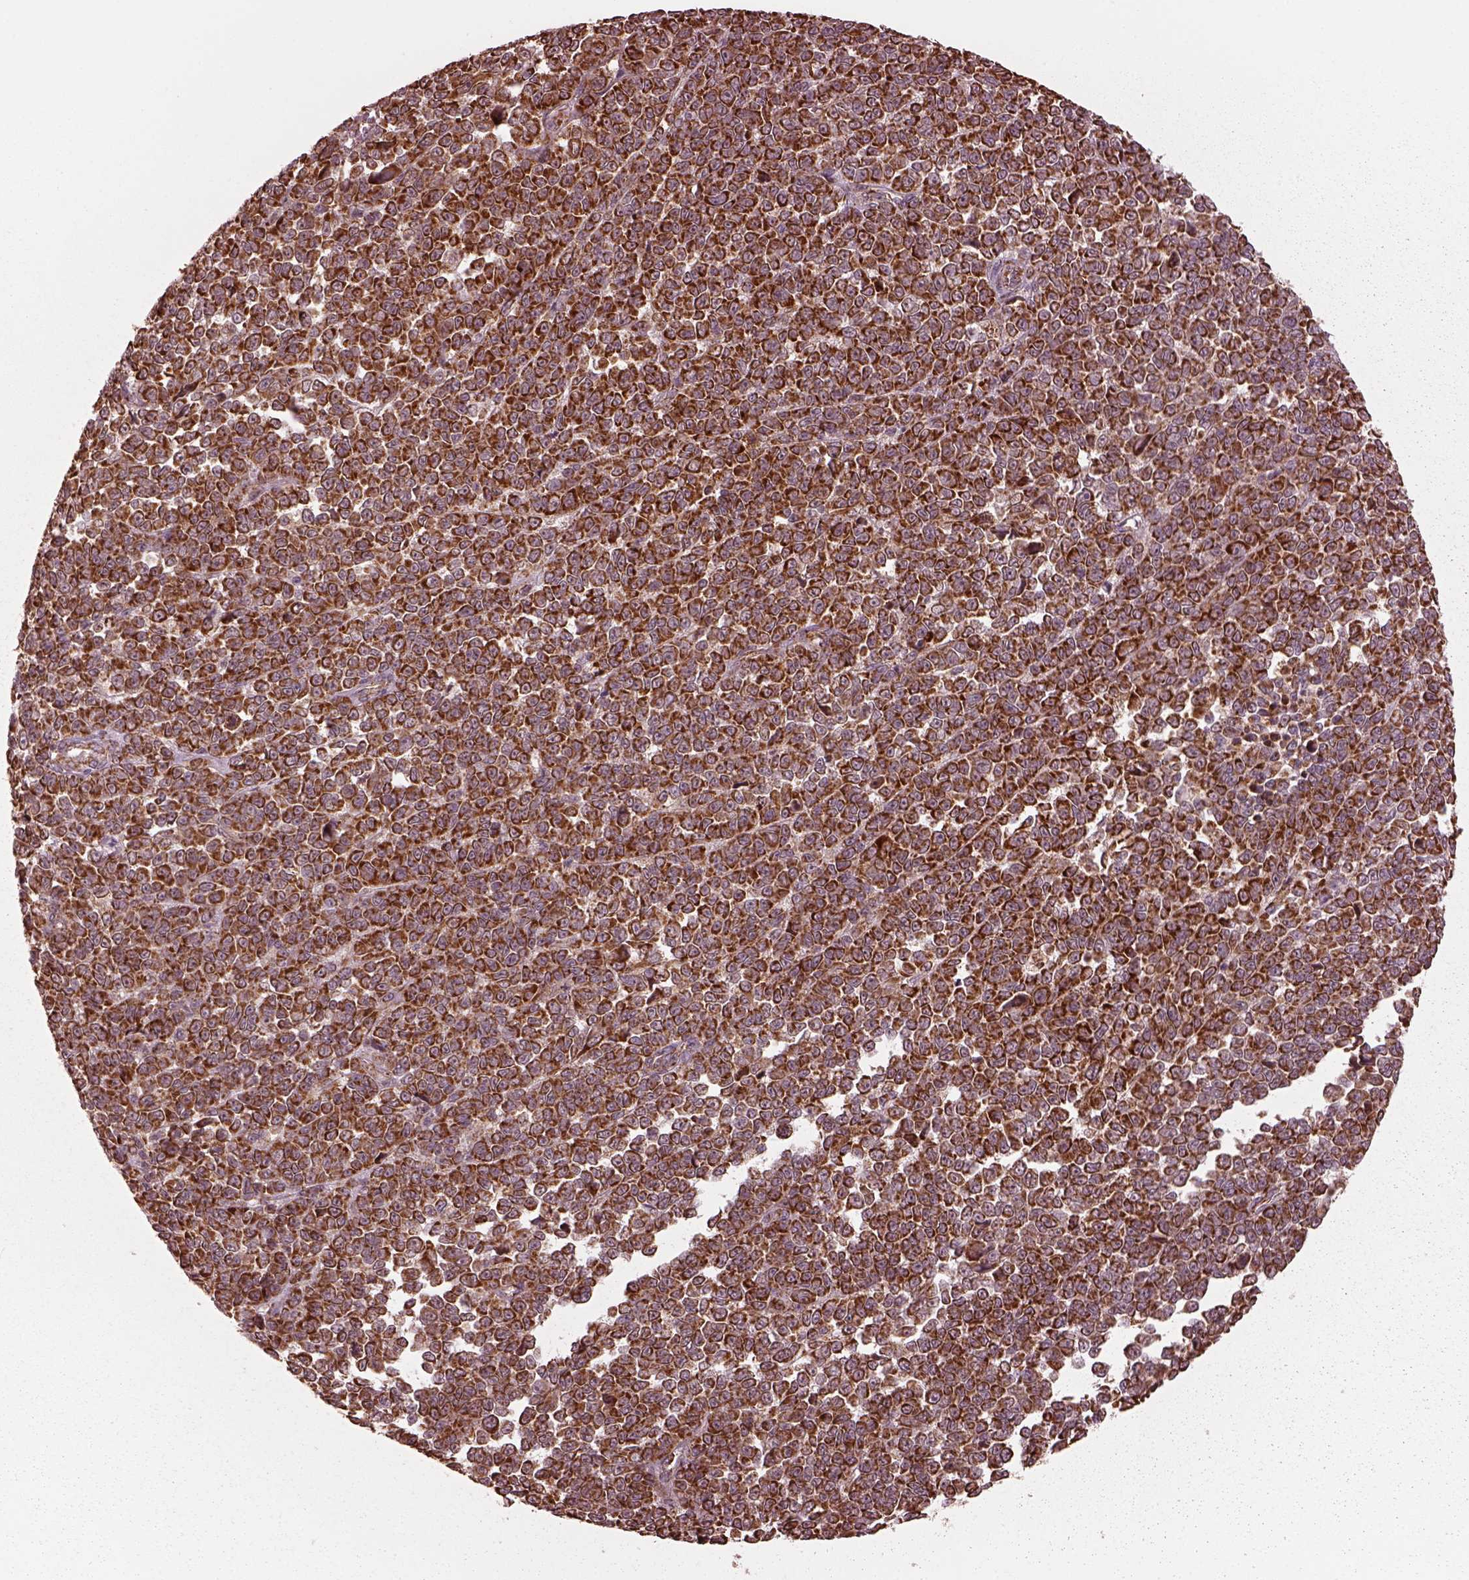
{"staining": {"intensity": "strong", "quantity": ">75%", "location": "cytoplasmic/membranous"}, "tissue": "melanoma", "cell_type": "Tumor cells", "image_type": "cancer", "snomed": [{"axis": "morphology", "description": "Malignant melanoma, NOS"}, {"axis": "topography", "description": "Skin"}], "caption": "An immunohistochemistry (IHC) photomicrograph of tumor tissue is shown. Protein staining in brown highlights strong cytoplasmic/membranous positivity in malignant melanoma within tumor cells. The staining was performed using DAB (3,3'-diaminobenzidine) to visualize the protein expression in brown, while the nuclei were stained in blue with hematoxylin (Magnification: 20x).", "gene": "NDUFB10", "patient": {"sex": "female", "age": 95}}